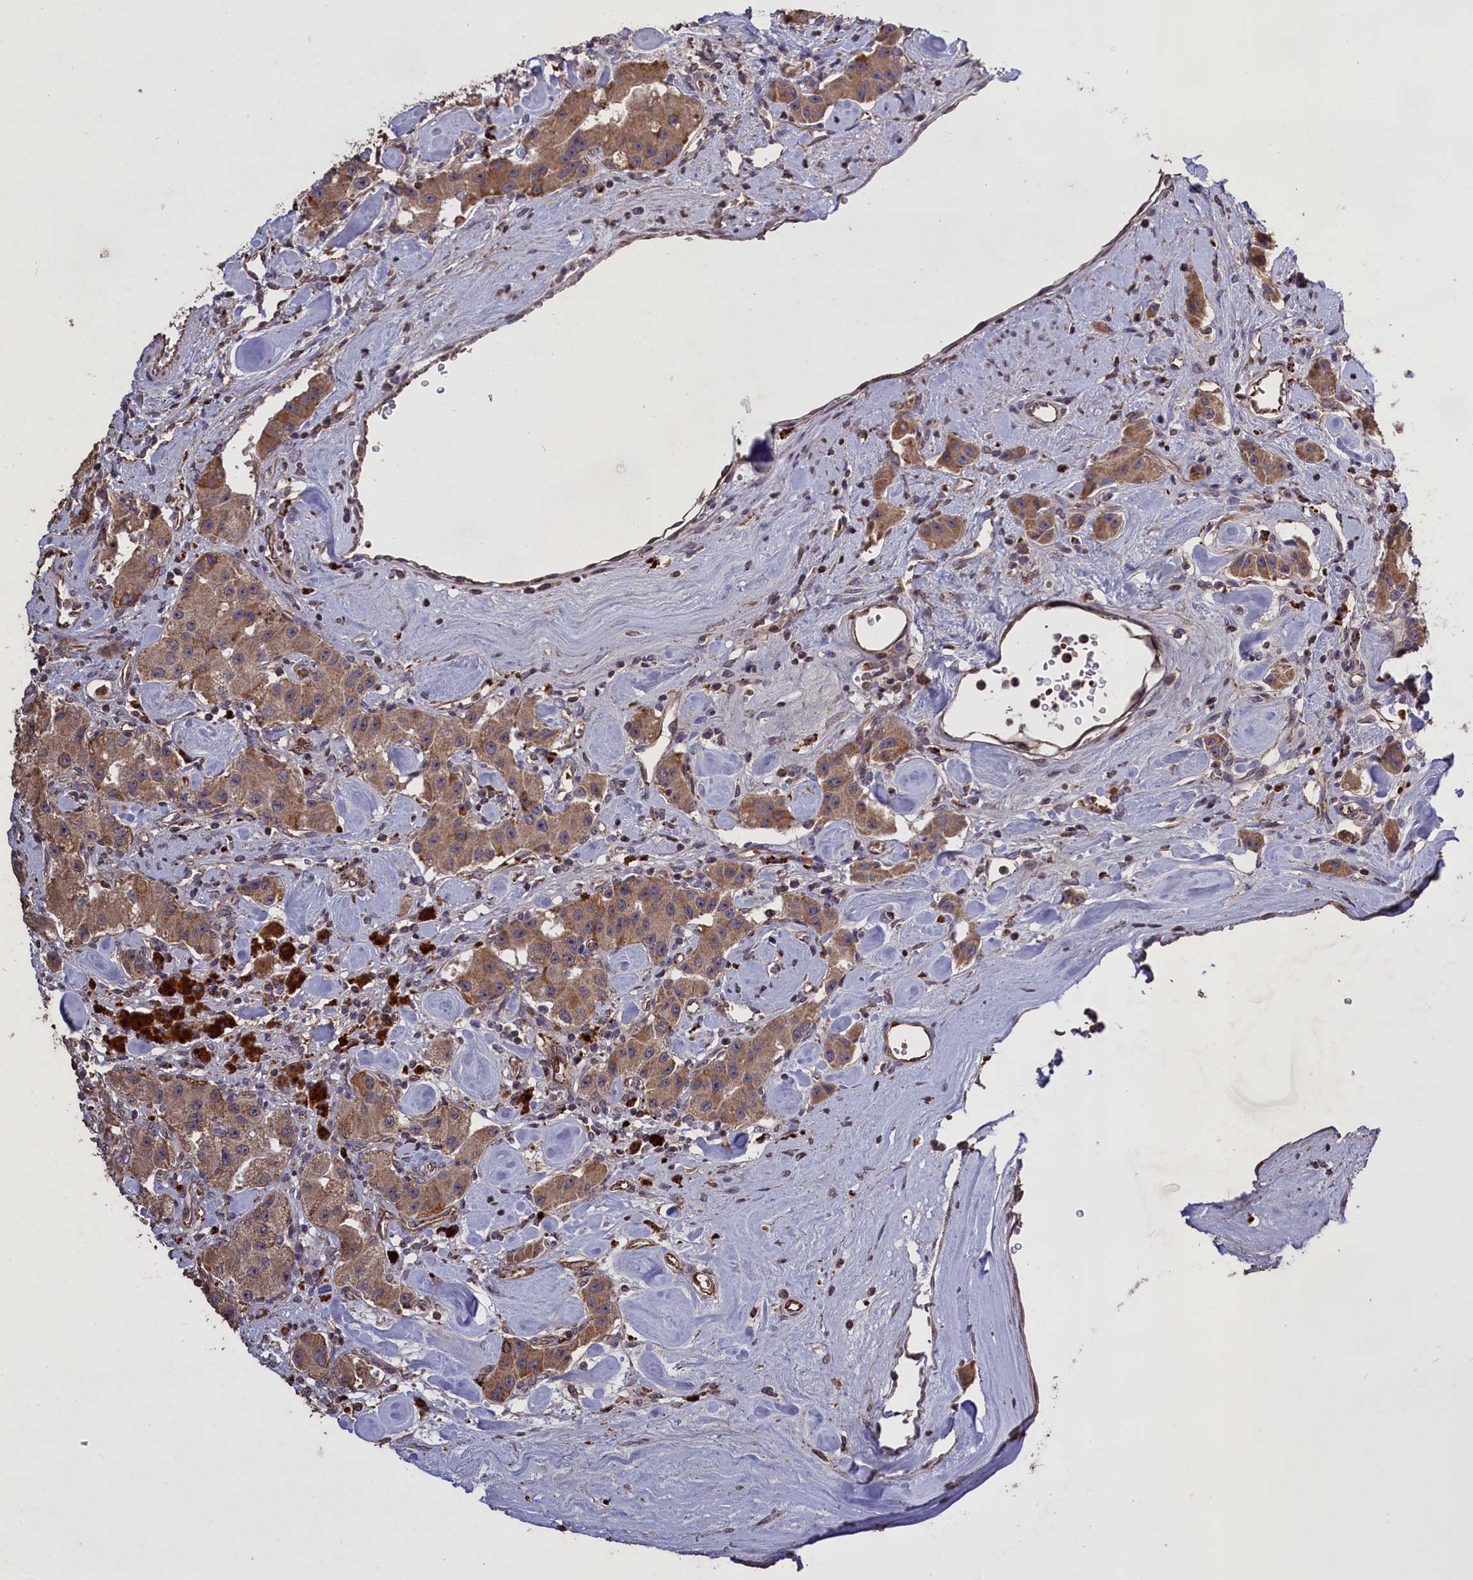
{"staining": {"intensity": "moderate", "quantity": ">75%", "location": "cytoplasmic/membranous"}, "tissue": "carcinoid", "cell_type": "Tumor cells", "image_type": "cancer", "snomed": [{"axis": "morphology", "description": "Carcinoid, malignant, NOS"}, {"axis": "topography", "description": "Pancreas"}], "caption": "Moderate cytoplasmic/membranous protein staining is seen in about >75% of tumor cells in malignant carcinoid.", "gene": "CLRN2", "patient": {"sex": "male", "age": 41}}